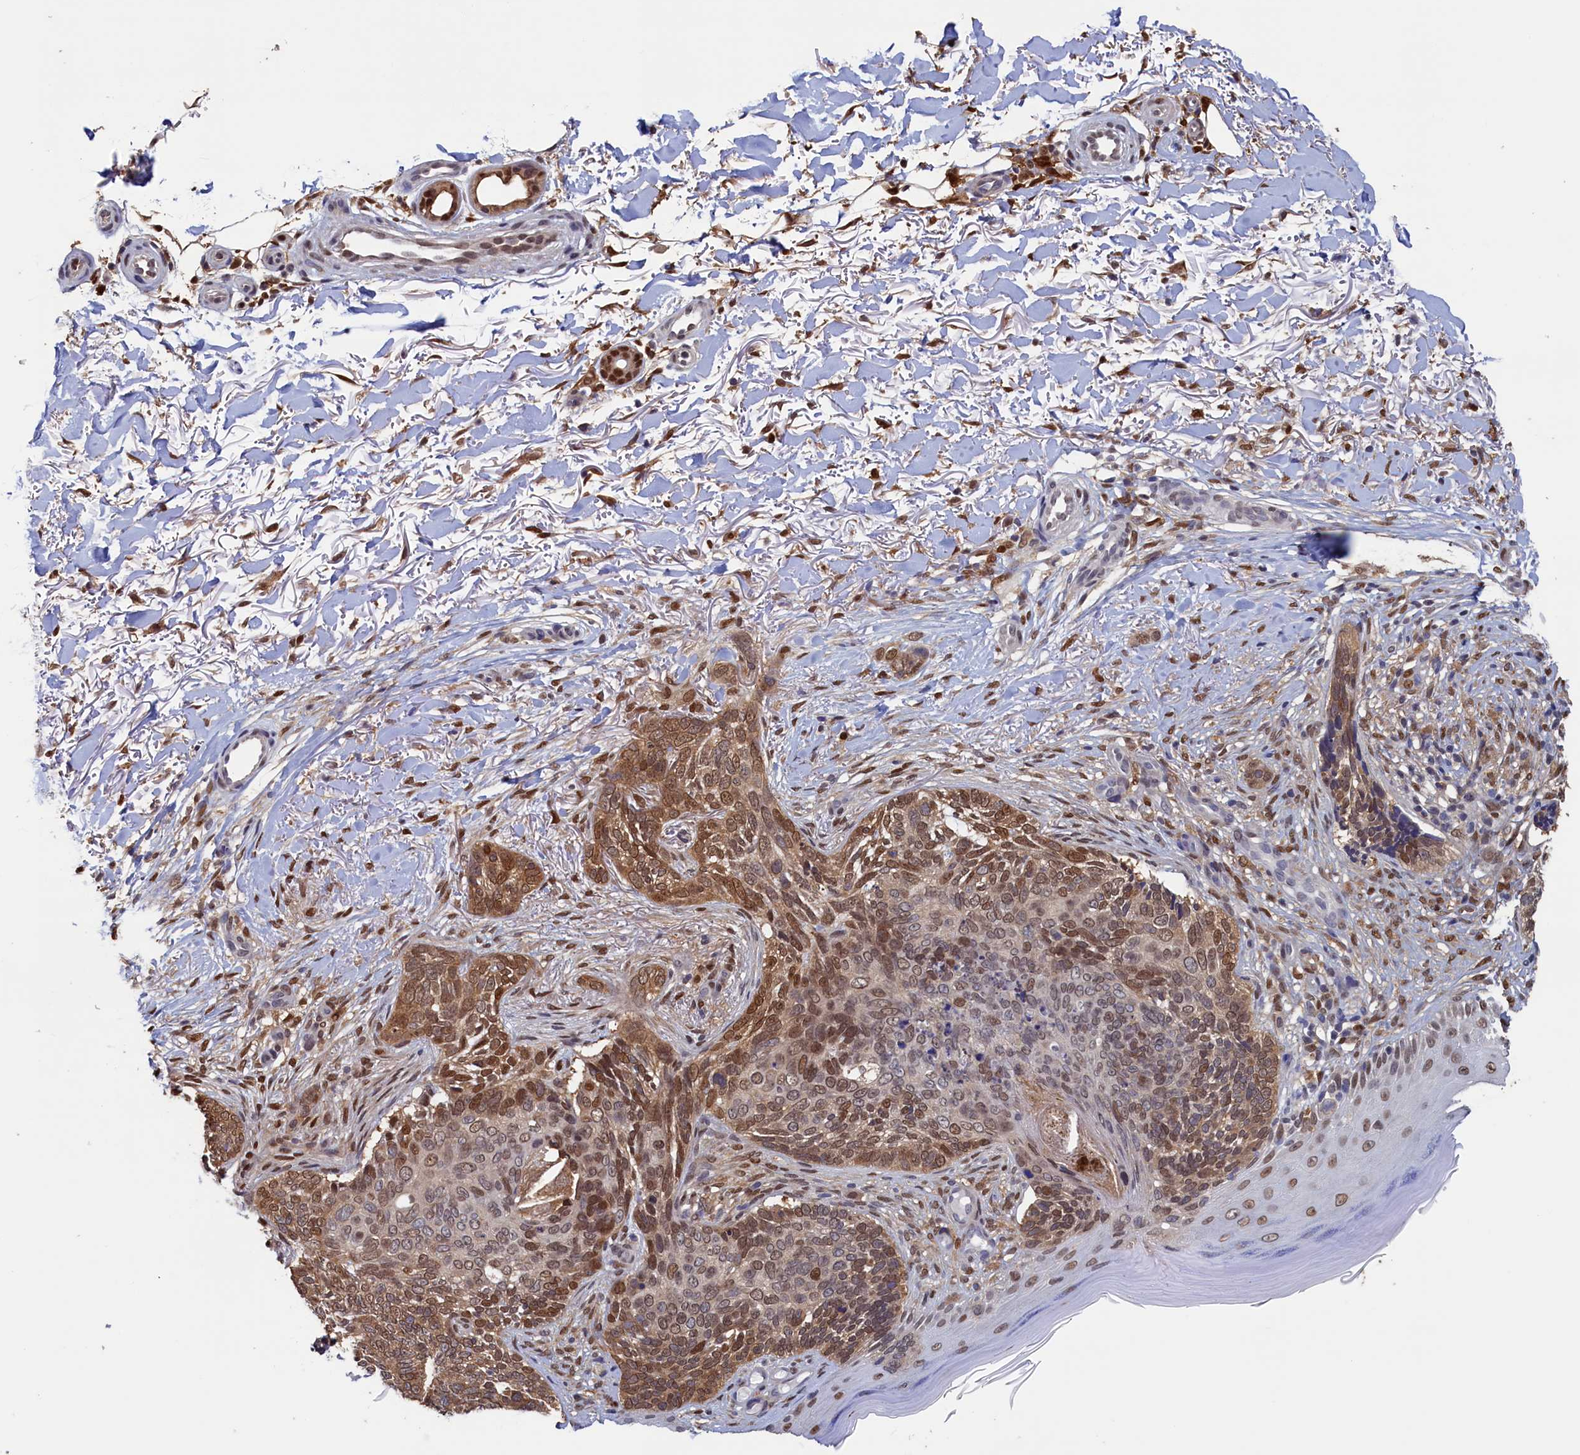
{"staining": {"intensity": "moderate", "quantity": ">75%", "location": "cytoplasmic/membranous,nuclear"}, "tissue": "skin cancer", "cell_type": "Tumor cells", "image_type": "cancer", "snomed": [{"axis": "morphology", "description": "Normal tissue, NOS"}, {"axis": "morphology", "description": "Basal cell carcinoma"}, {"axis": "topography", "description": "Skin"}], "caption": "This is an image of IHC staining of skin cancer, which shows moderate positivity in the cytoplasmic/membranous and nuclear of tumor cells.", "gene": "AHCY", "patient": {"sex": "female", "age": 67}}